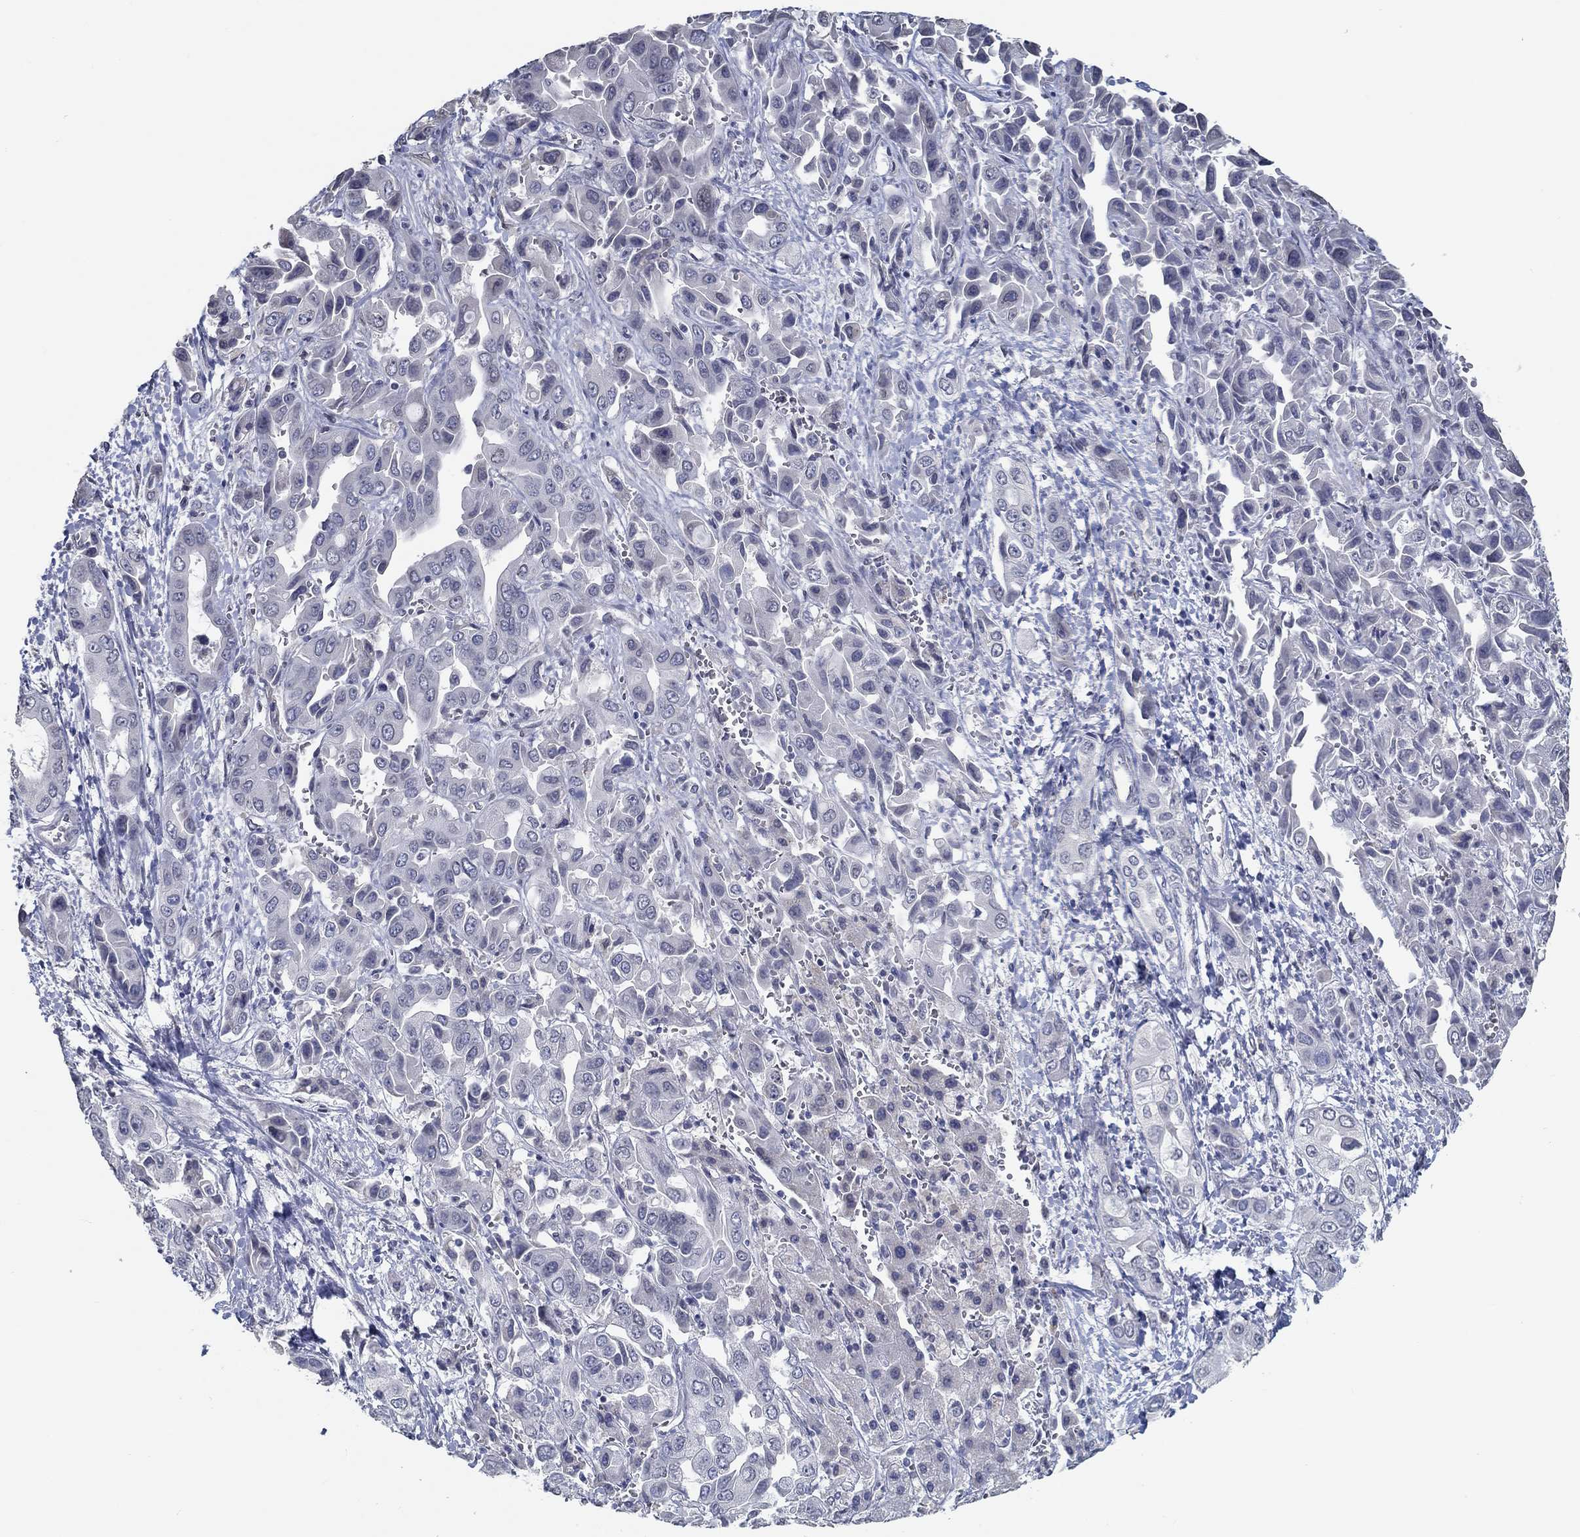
{"staining": {"intensity": "negative", "quantity": "none", "location": "none"}, "tissue": "liver cancer", "cell_type": "Tumor cells", "image_type": "cancer", "snomed": [{"axis": "morphology", "description": "Cholangiocarcinoma"}, {"axis": "topography", "description": "Liver"}], "caption": "IHC image of neoplastic tissue: human liver cholangiocarcinoma stained with DAB (3,3'-diaminobenzidine) demonstrates no significant protein positivity in tumor cells.", "gene": "NUP155", "patient": {"sex": "female", "age": 52}}